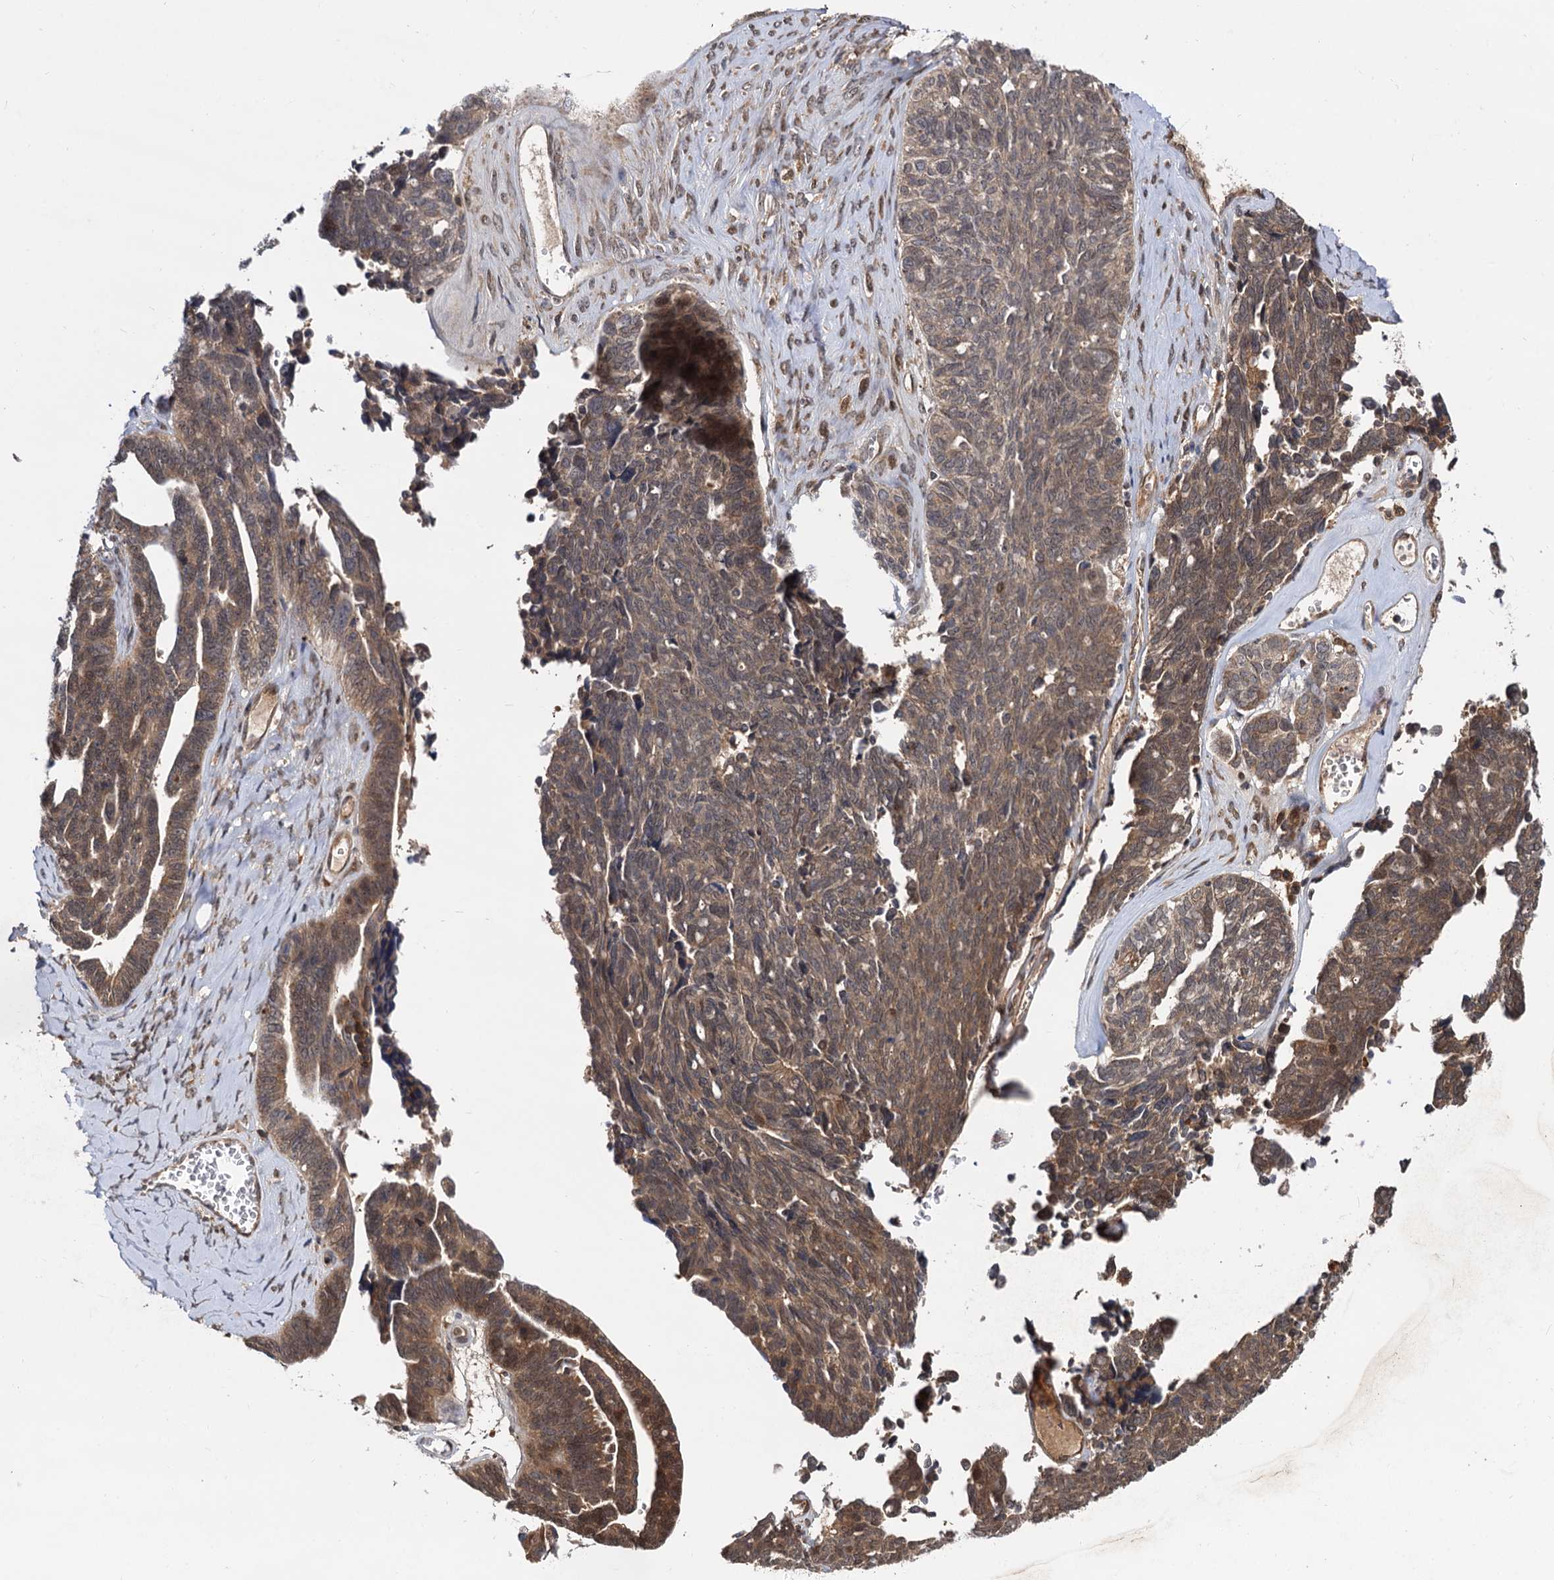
{"staining": {"intensity": "moderate", "quantity": ">75%", "location": "cytoplasmic/membranous,nuclear"}, "tissue": "ovarian cancer", "cell_type": "Tumor cells", "image_type": "cancer", "snomed": [{"axis": "morphology", "description": "Cystadenocarcinoma, serous, NOS"}, {"axis": "topography", "description": "Ovary"}], "caption": "An immunohistochemistry photomicrograph of neoplastic tissue is shown. Protein staining in brown labels moderate cytoplasmic/membranous and nuclear positivity in ovarian cancer within tumor cells. The staining is performed using DAB brown chromogen to label protein expression. The nuclei are counter-stained blue using hematoxylin.", "gene": "SELENOP", "patient": {"sex": "female", "age": 79}}